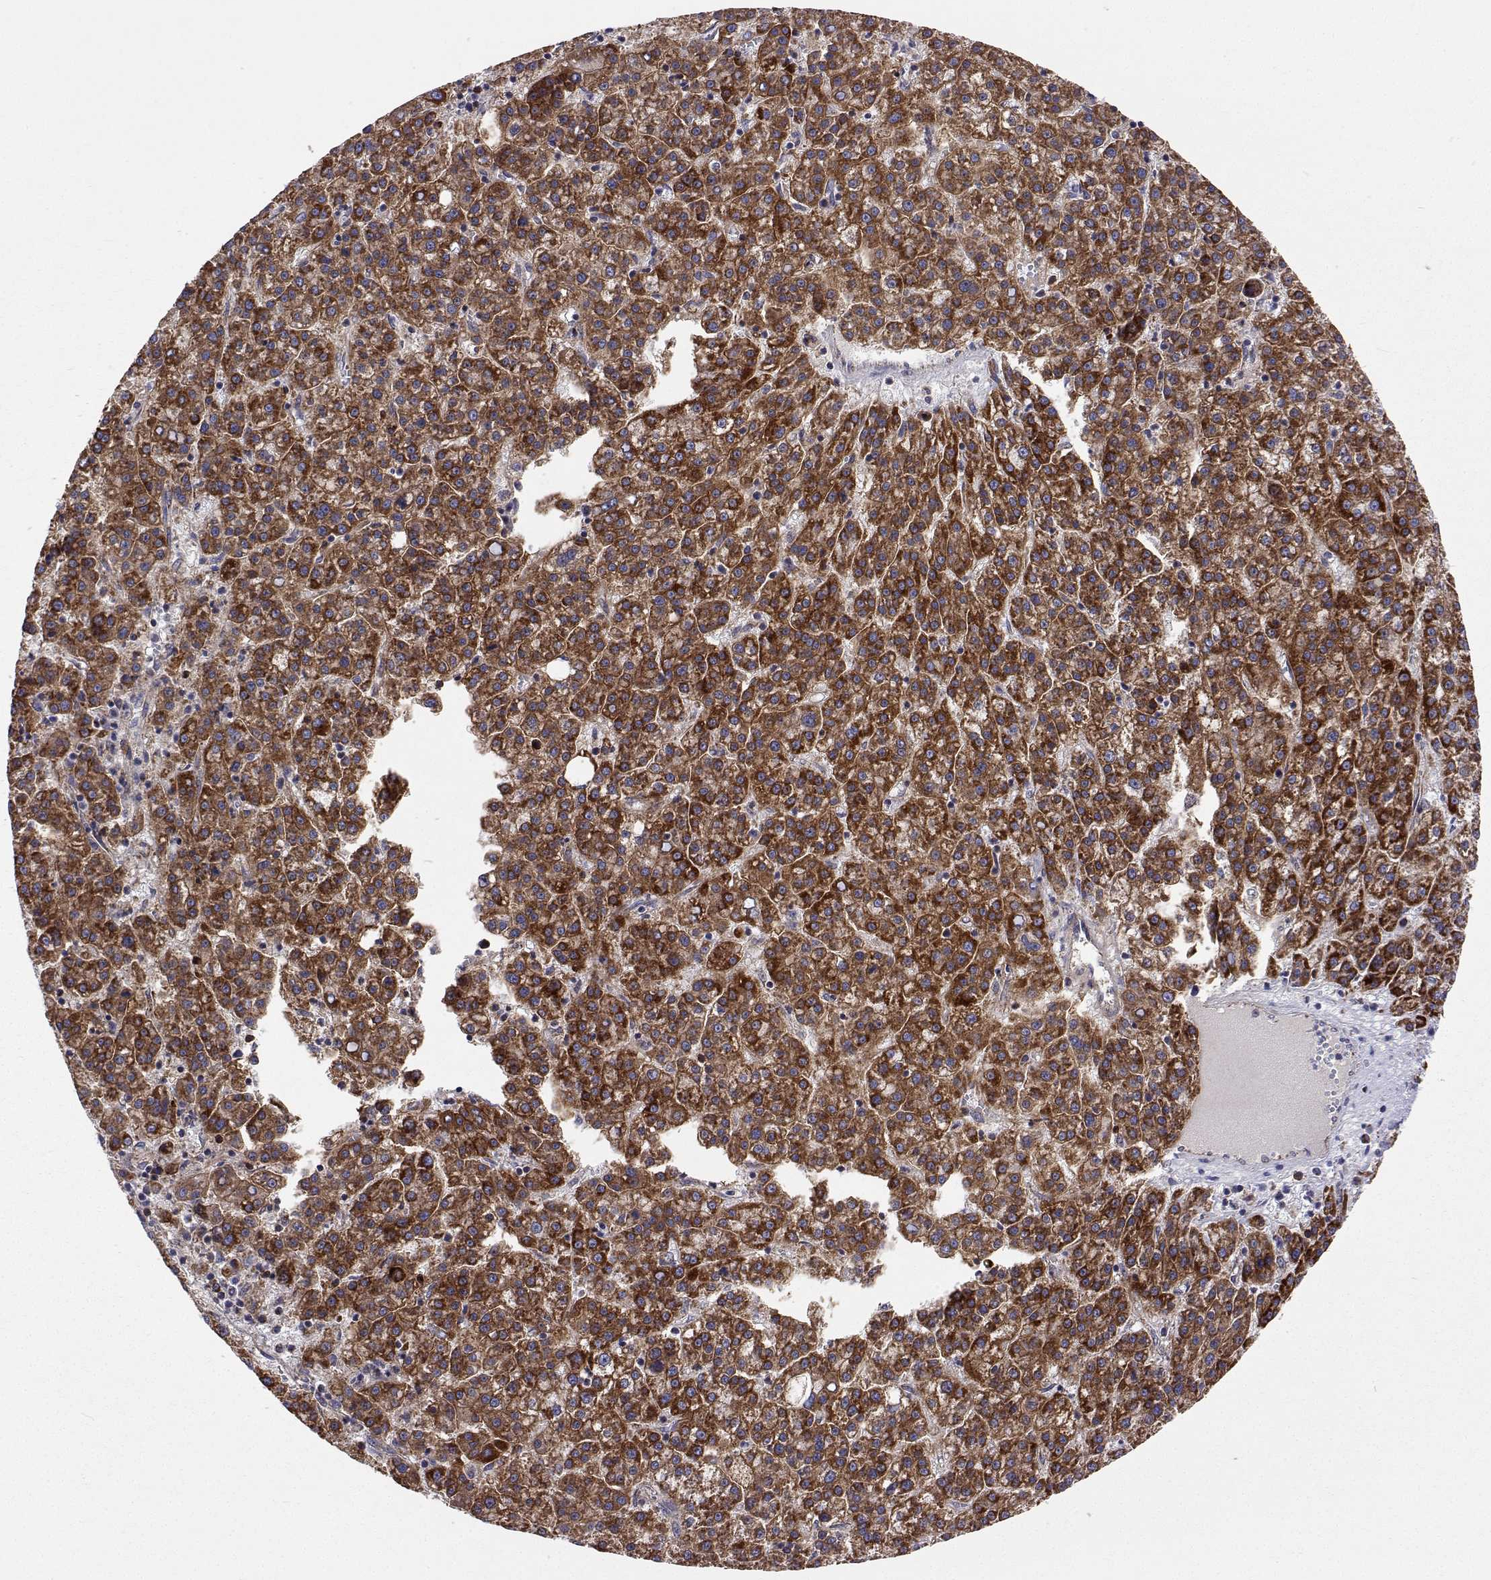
{"staining": {"intensity": "strong", "quantity": ">75%", "location": "cytoplasmic/membranous"}, "tissue": "liver cancer", "cell_type": "Tumor cells", "image_type": "cancer", "snomed": [{"axis": "morphology", "description": "Carcinoma, Hepatocellular, NOS"}, {"axis": "topography", "description": "Liver"}], "caption": "This is a micrograph of immunohistochemistry (IHC) staining of liver cancer (hepatocellular carcinoma), which shows strong expression in the cytoplasmic/membranous of tumor cells.", "gene": "MCCC2", "patient": {"sex": "female", "age": 58}}